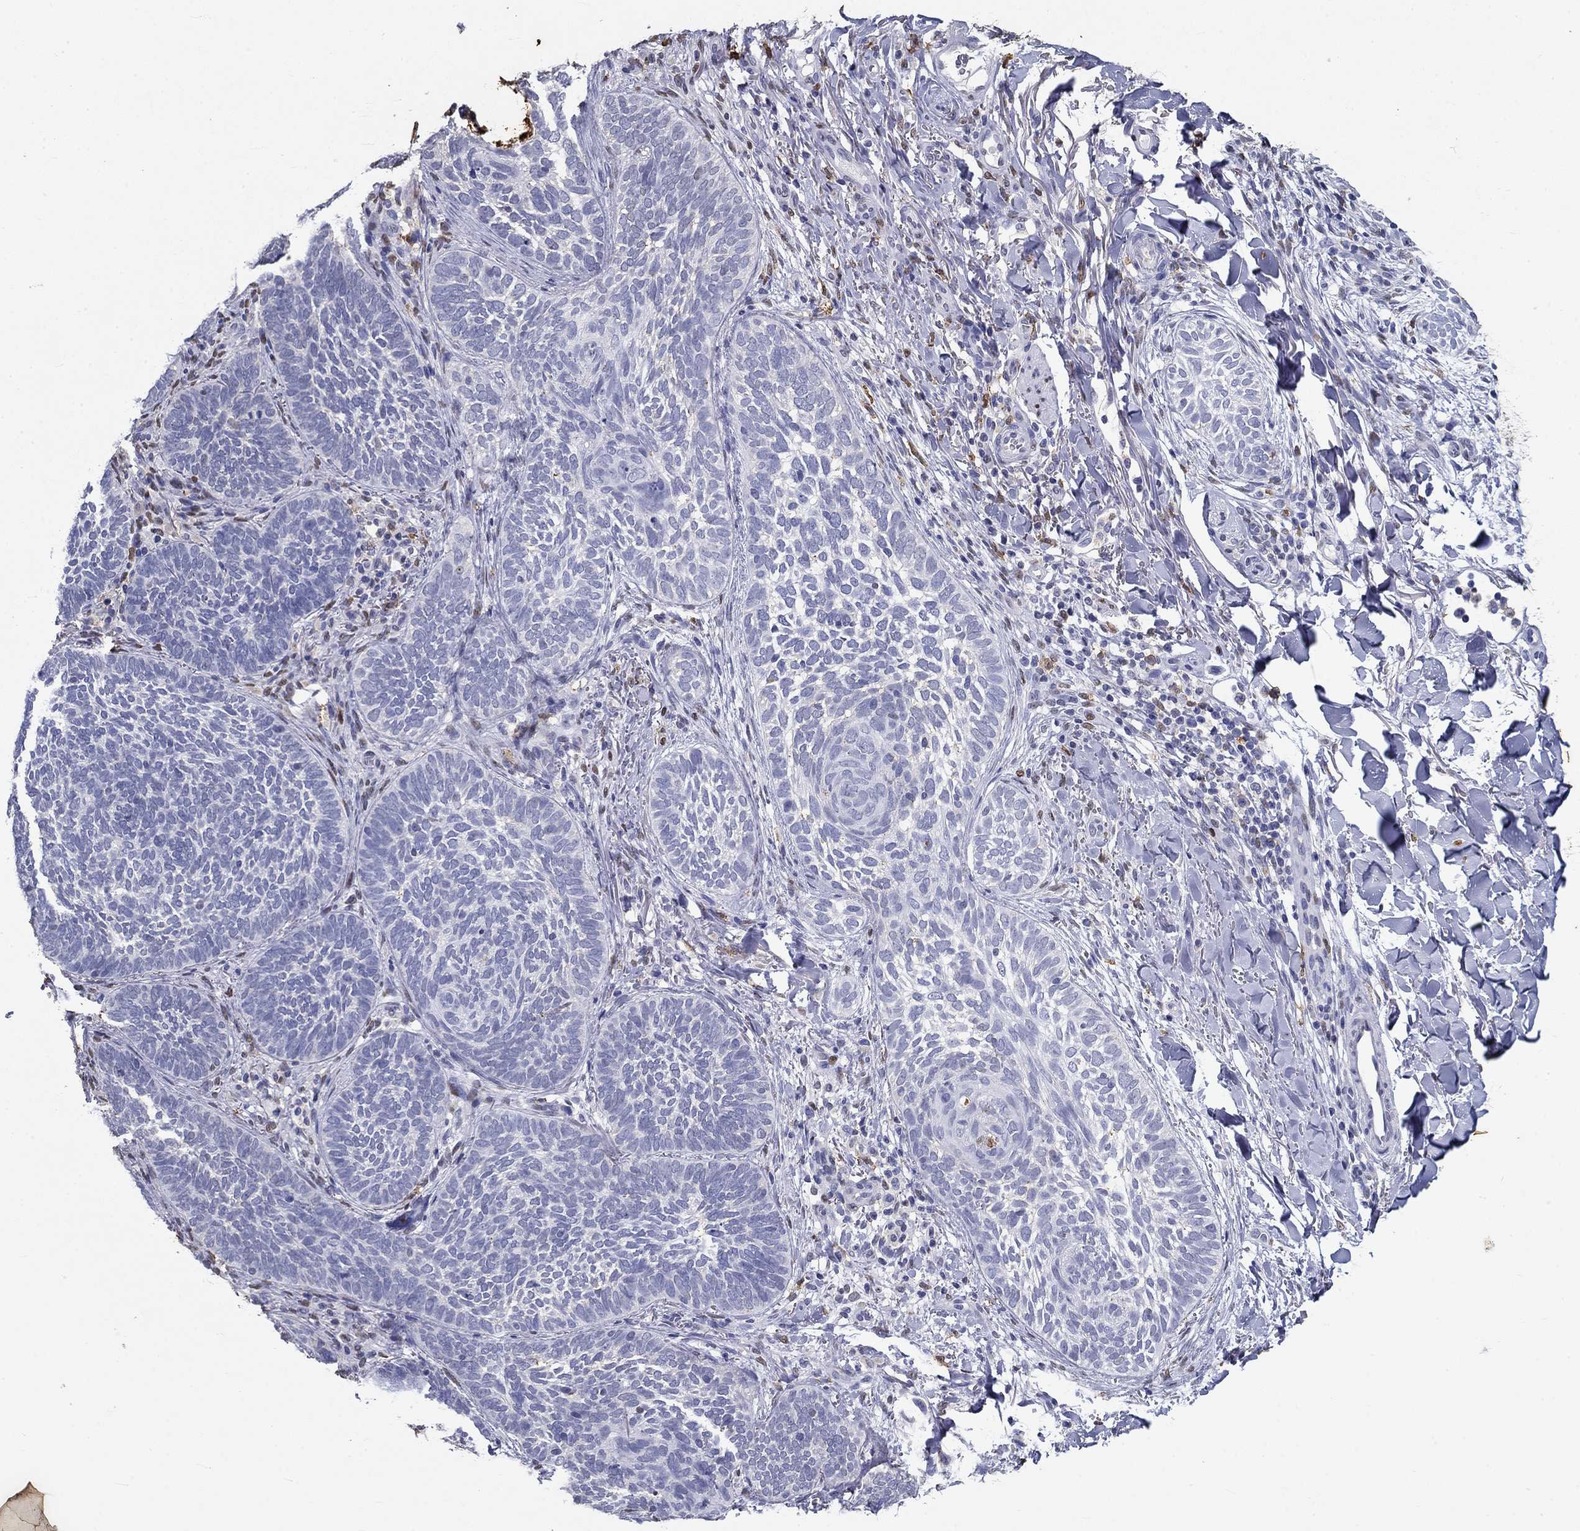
{"staining": {"intensity": "negative", "quantity": "none", "location": "none"}, "tissue": "skin cancer", "cell_type": "Tumor cells", "image_type": "cancer", "snomed": [{"axis": "morphology", "description": "Normal tissue, NOS"}, {"axis": "morphology", "description": "Basal cell carcinoma"}, {"axis": "topography", "description": "Skin"}], "caption": "This image is of basal cell carcinoma (skin) stained with immunohistochemistry to label a protein in brown with the nuclei are counter-stained blue. There is no expression in tumor cells.", "gene": "IGSF8", "patient": {"sex": "male", "age": 46}}